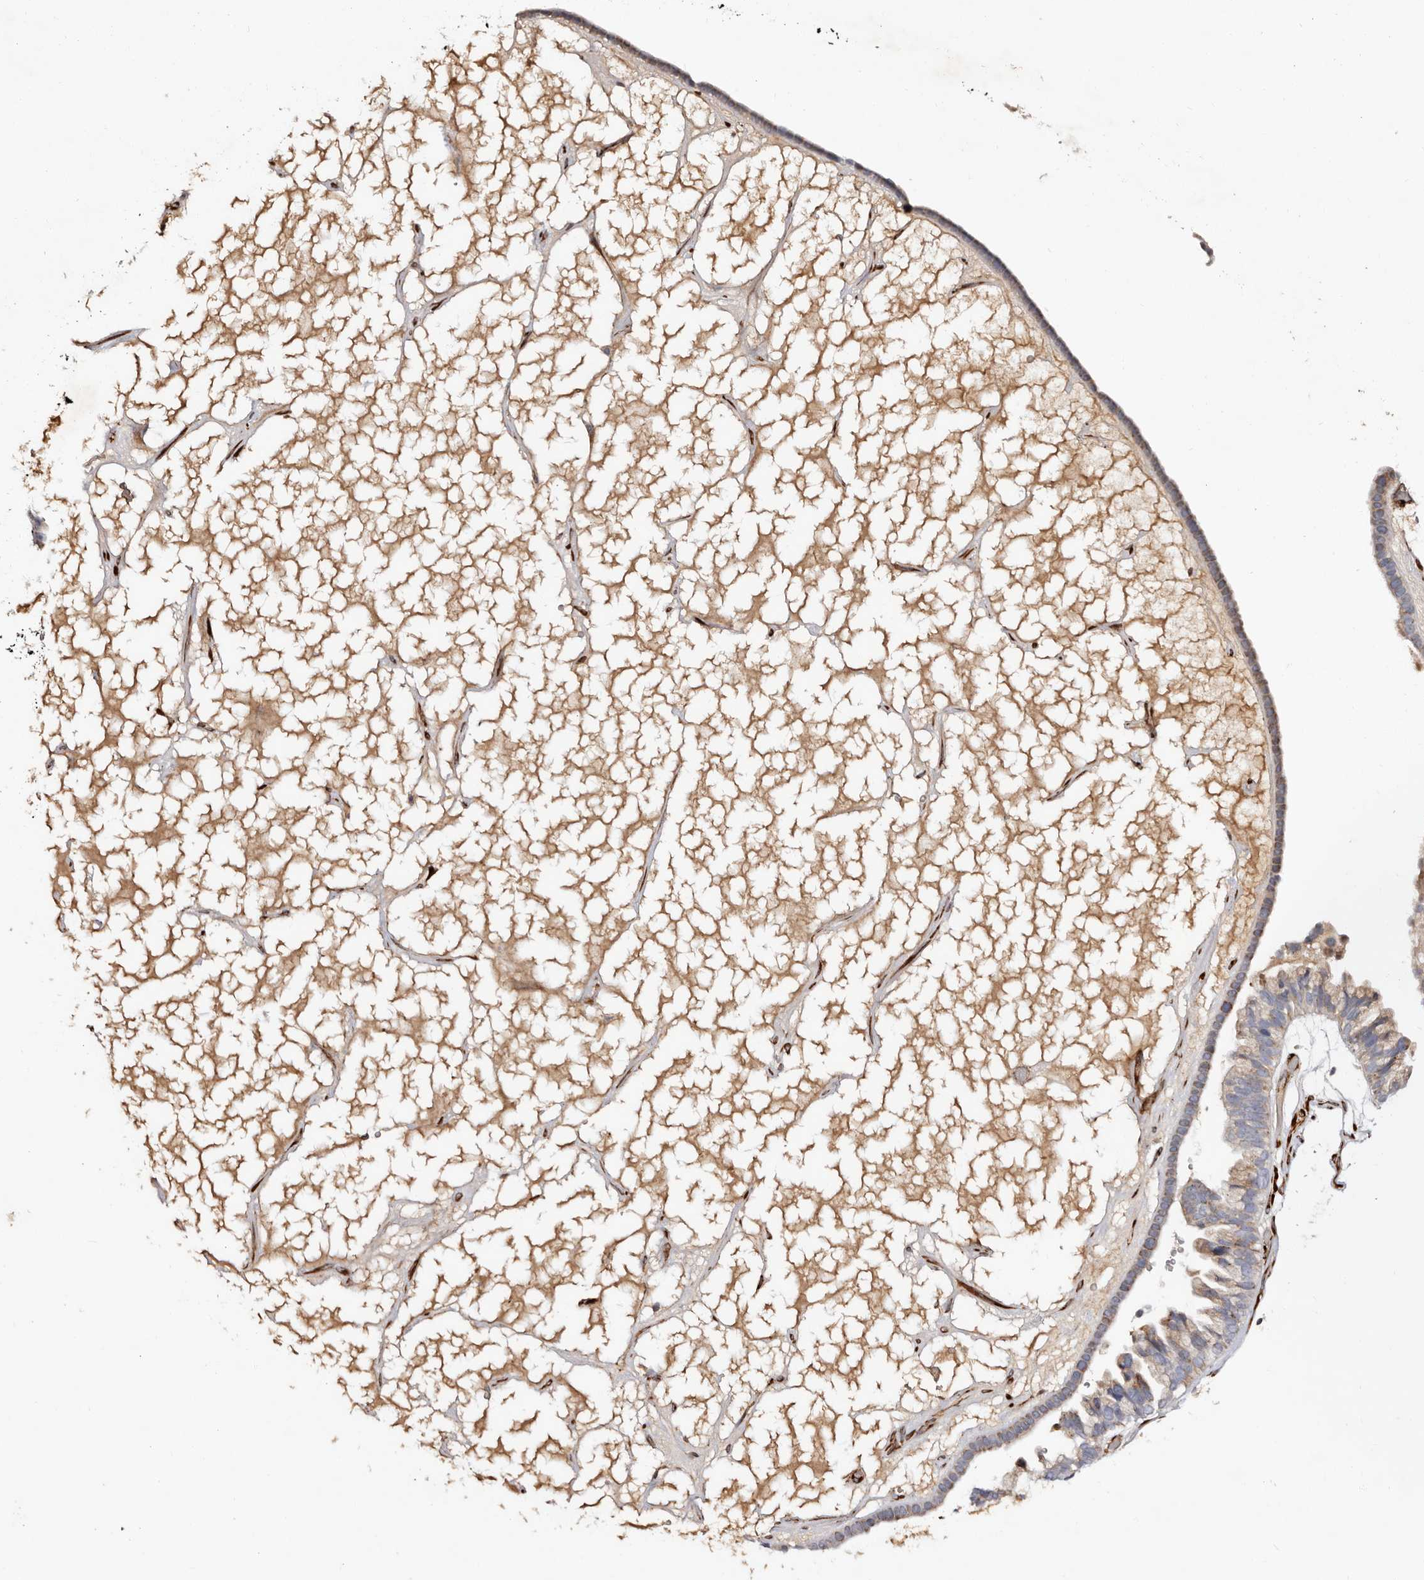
{"staining": {"intensity": "moderate", "quantity": "25%-75%", "location": "cytoplasmic/membranous"}, "tissue": "ovarian cancer", "cell_type": "Tumor cells", "image_type": "cancer", "snomed": [{"axis": "morphology", "description": "Cystadenocarcinoma, serous, NOS"}, {"axis": "topography", "description": "Ovary"}], "caption": "The immunohistochemical stain labels moderate cytoplasmic/membranous positivity in tumor cells of ovarian serous cystadenocarcinoma tissue. (DAB IHC, brown staining for protein, blue staining for nuclei).", "gene": "SERPINH1", "patient": {"sex": "female", "age": 56}}